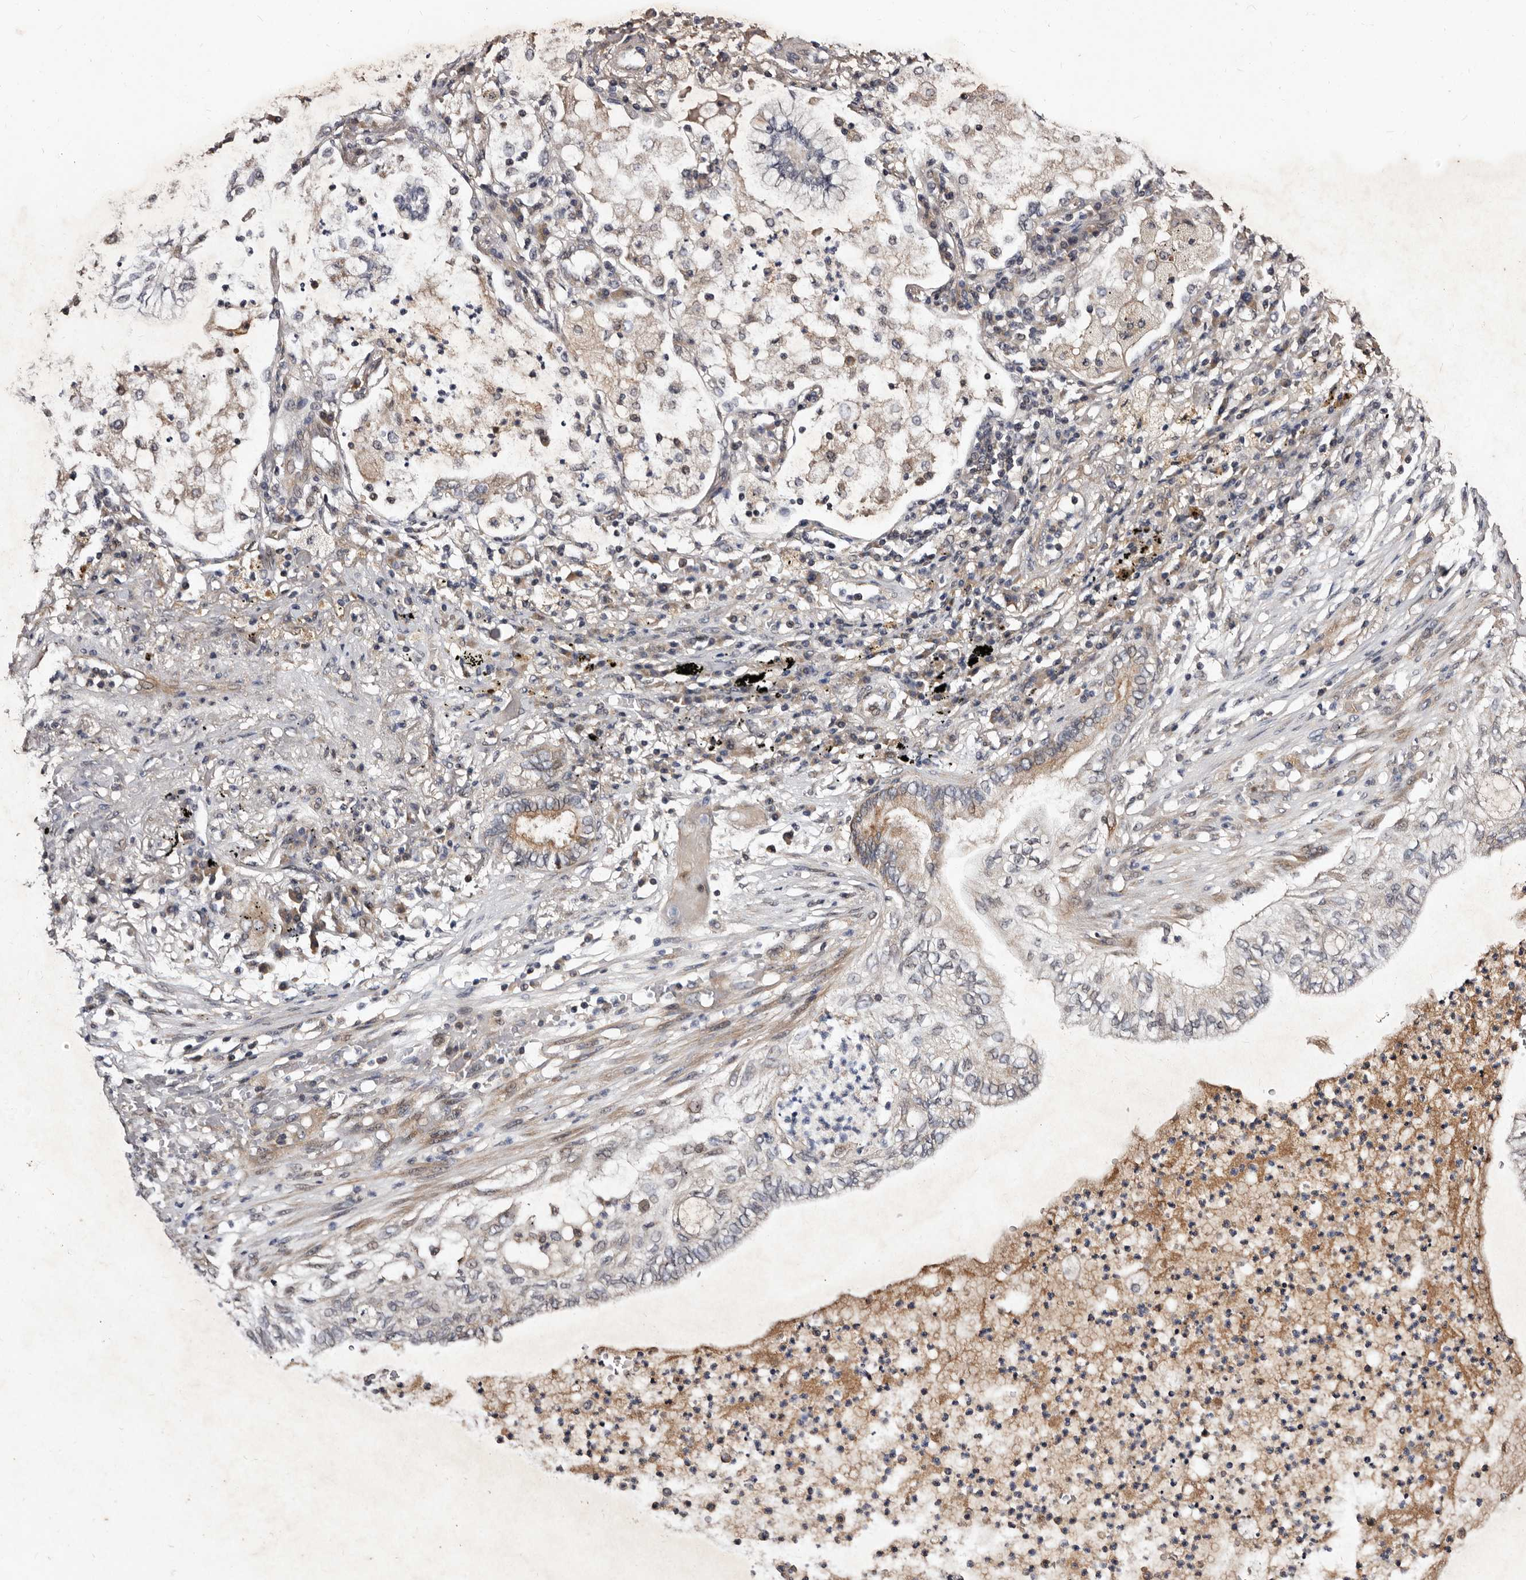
{"staining": {"intensity": "weak", "quantity": "<25%", "location": "cytoplasmic/membranous"}, "tissue": "lung cancer", "cell_type": "Tumor cells", "image_type": "cancer", "snomed": [{"axis": "morphology", "description": "Normal tissue, NOS"}, {"axis": "morphology", "description": "Adenocarcinoma, NOS"}, {"axis": "topography", "description": "Bronchus"}, {"axis": "topography", "description": "Lung"}], "caption": "High power microscopy micrograph of an immunohistochemistry (IHC) micrograph of adenocarcinoma (lung), revealing no significant positivity in tumor cells.", "gene": "MKRN3", "patient": {"sex": "female", "age": 70}}